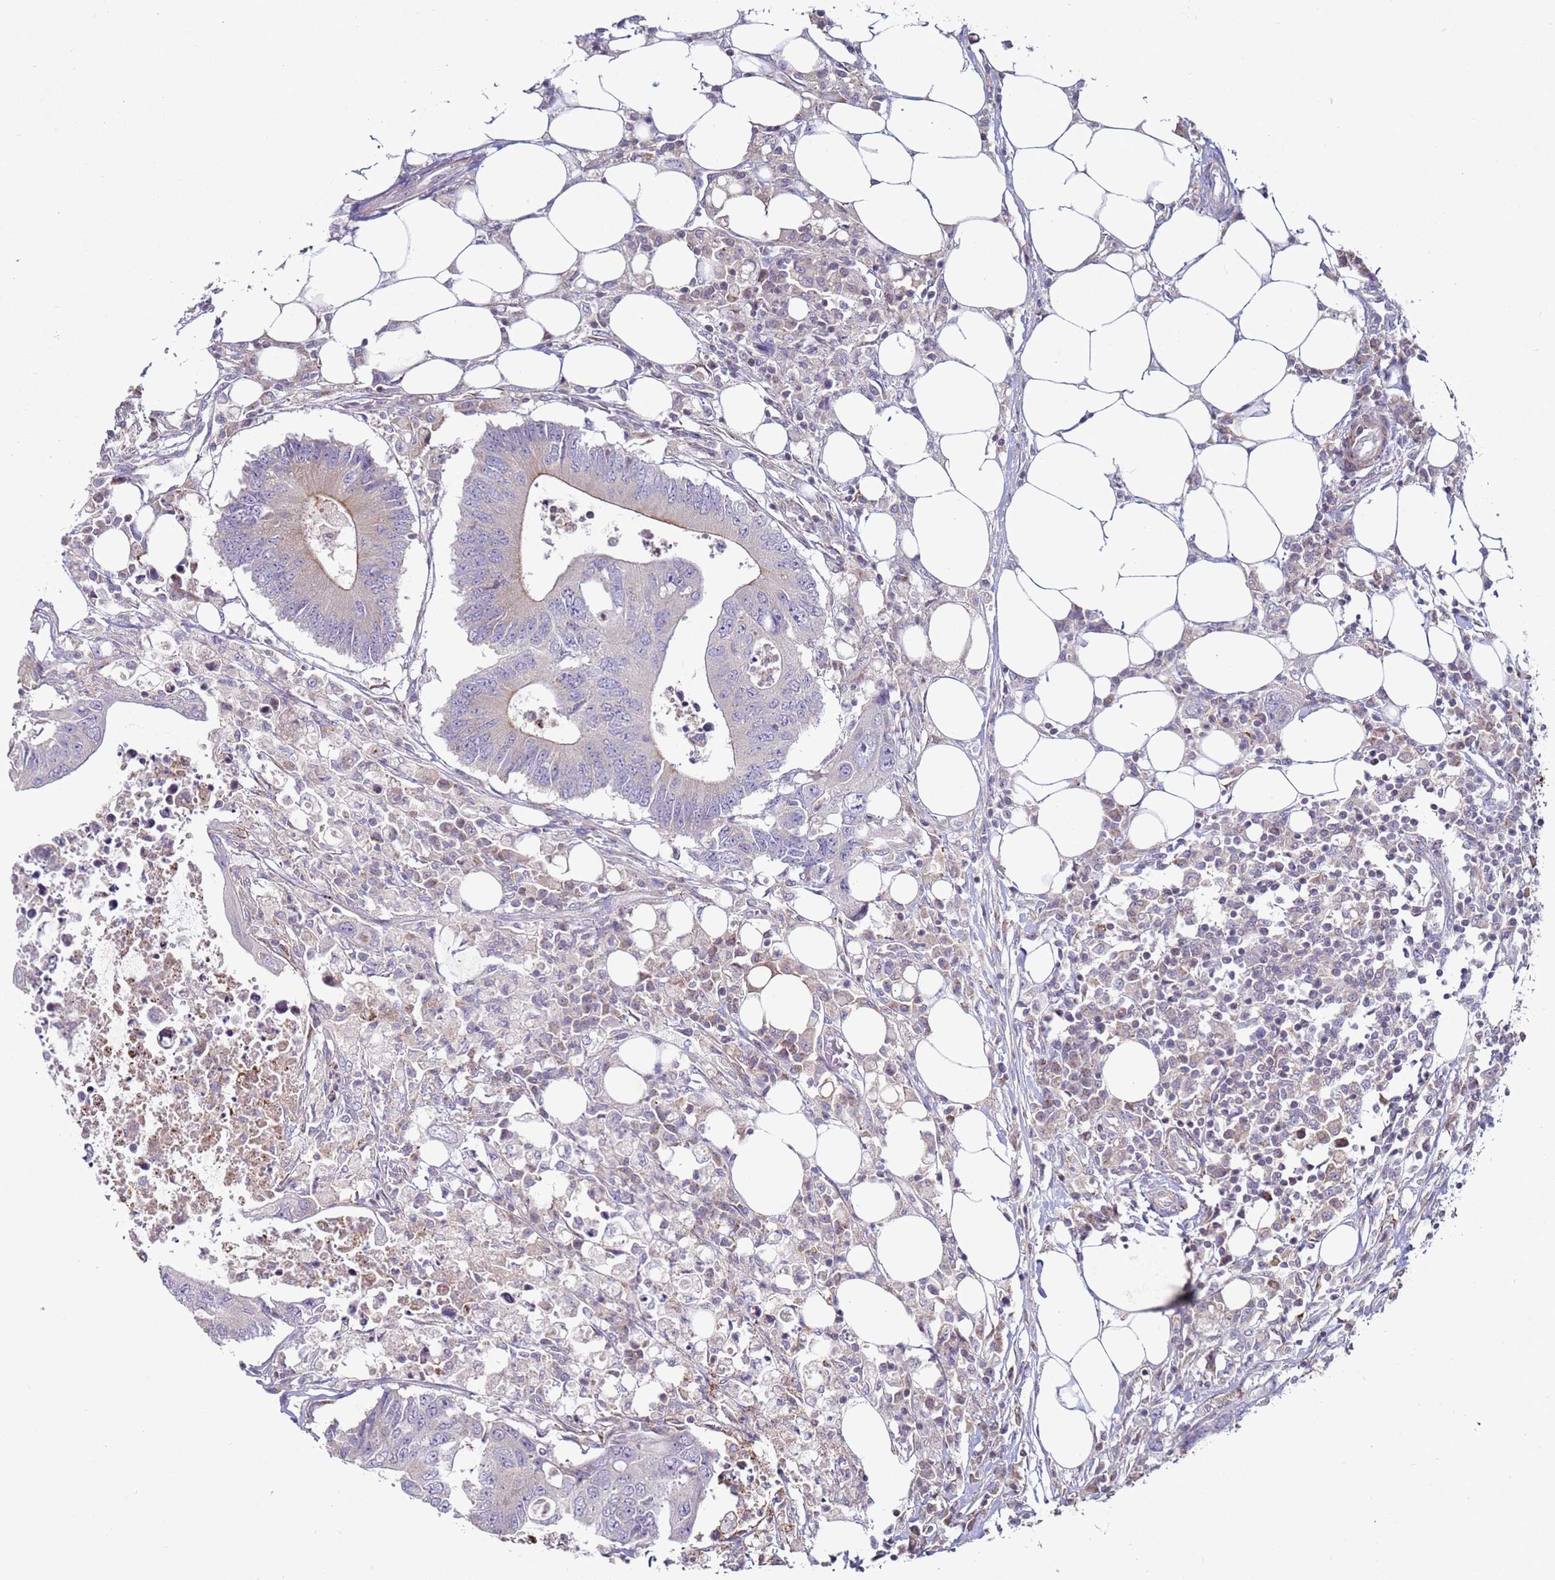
{"staining": {"intensity": "moderate", "quantity": "<25%", "location": "cytoplasmic/membranous"}, "tissue": "colorectal cancer", "cell_type": "Tumor cells", "image_type": "cancer", "snomed": [{"axis": "morphology", "description": "Adenocarcinoma, NOS"}, {"axis": "topography", "description": "Colon"}], "caption": "A brown stain shows moderate cytoplasmic/membranous staining of a protein in adenocarcinoma (colorectal) tumor cells. (DAB (3,3'-diaminobenzidine) IHC, brown staining for protein, blue staining for nuclei).", "gene": "SNAPC4", "patient": {"sex": "male", "age": 71}}